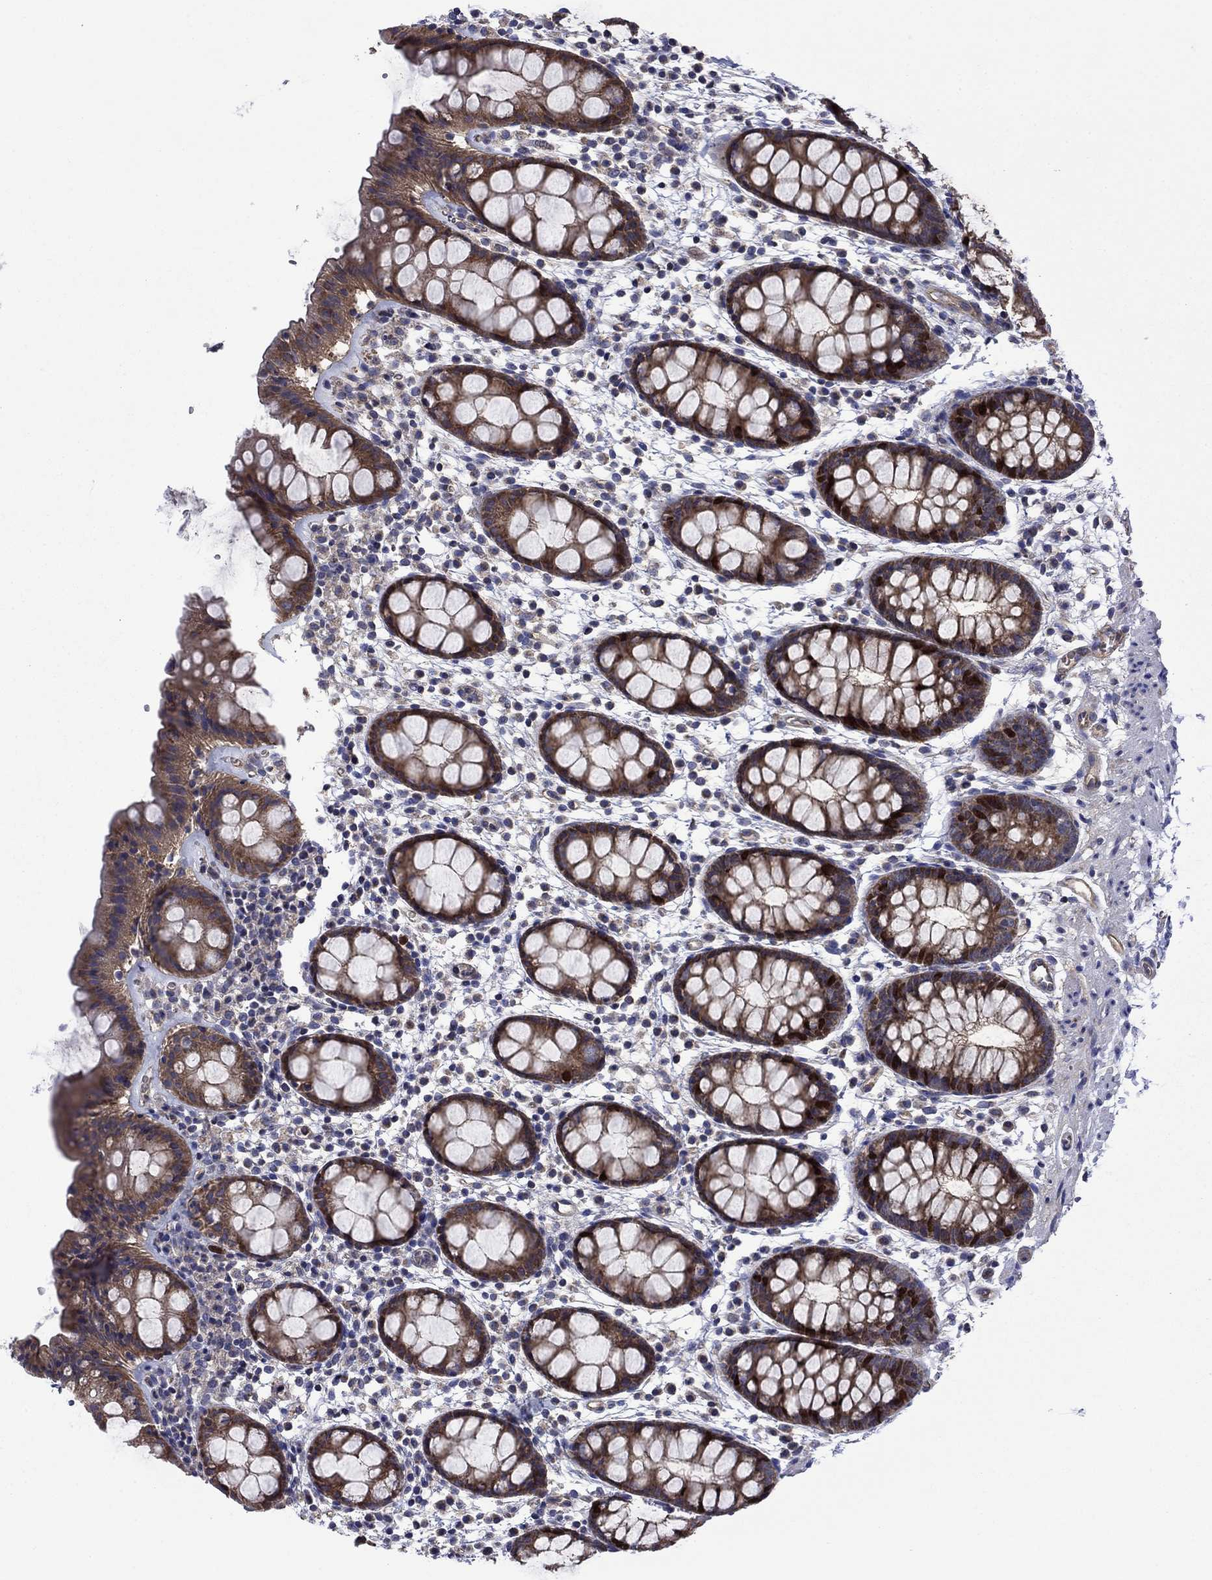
{"staining": {"intensity": "strong", "quantity": ">75%", "location": "cytoplasmic/membranous,nuclear"}, "tissue": "rectum", "cell_type": "Glandular cells", "image_type": "normal", "snomed": [{"axis": "morphology", "description": "Normal tissue, NOS"}, {"axis": "topography", "description": "Rectum"}], "caption": "Immunohistochemistry (IHC) staining of normal rectum, which shows high levels of strong cytoplasmic/membranous,nuclear positivity in about >75% of glandular cells indicating strong cytoplasmic/membranous,nuclear protein expression. The staining was performed using DAB (3,3'-diaminobenzidine) (brown) for protein detection and nuclei were counterstained in hematoxylin (blue).", "gene": "KIF22", "patient": {"sex": "male", "age": 57}}